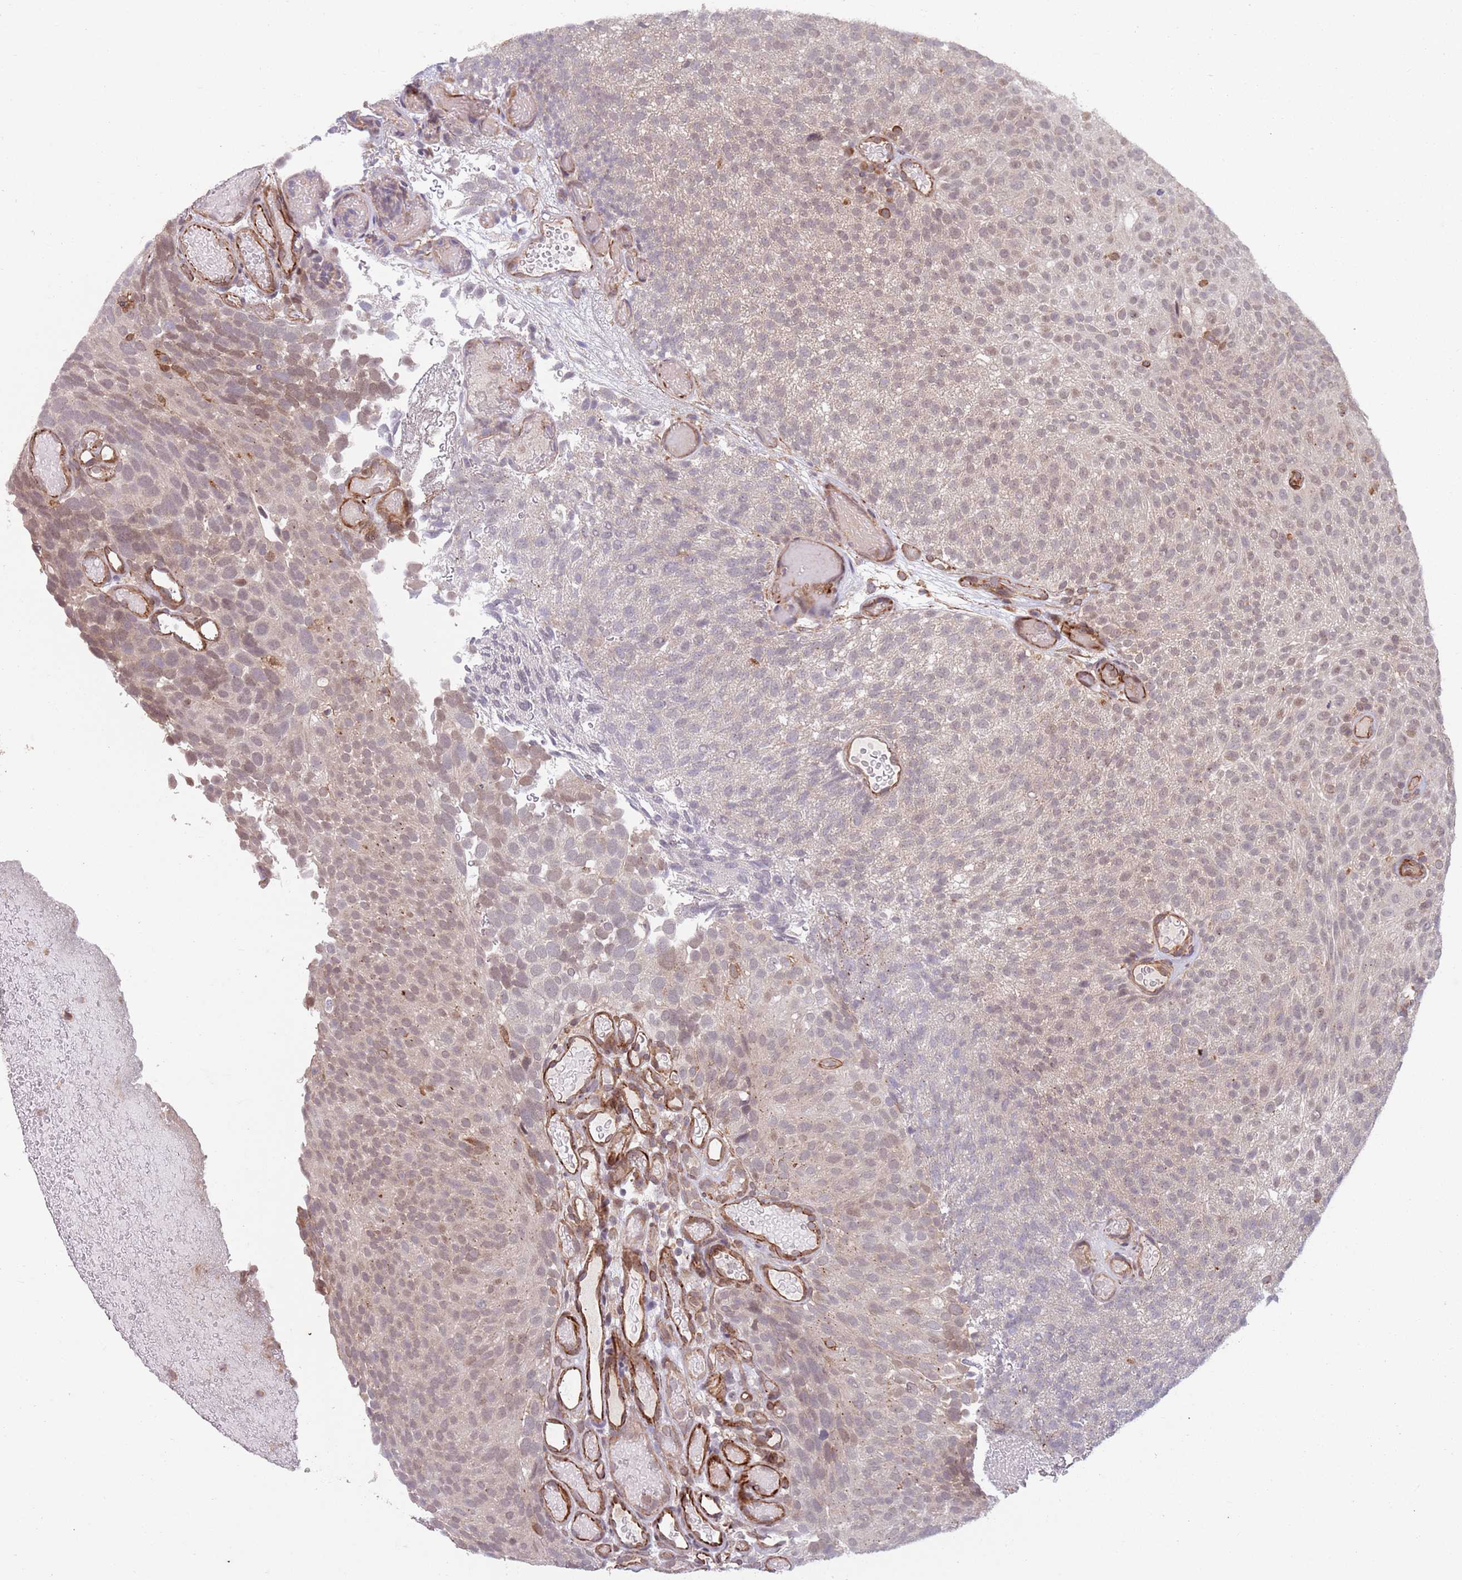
{"staining": {"intensity": "weak", "quantity": "25%-75%", "location": "nuclear"}, "tissue": "urothelial cancer", "cell_type": "Tumor cells", "image_type": "cancer", "snomed": [{"axis": "morphology", "description": "Urothelial carcinoma, Low grade"}, {"axis": "topography", "description": "Urinary bladder"}], "caption": "Immunohistochemistry image of neoplastic tissue: urothelial cancer stained using immunohistochemistry demonstrates low levels of weak protein expression localized specifically in the nuclear of tumor cells, appearing as a nuclear brown color.", "gene": "CHD9", "patient": {"sex": "male", "age": 78}}